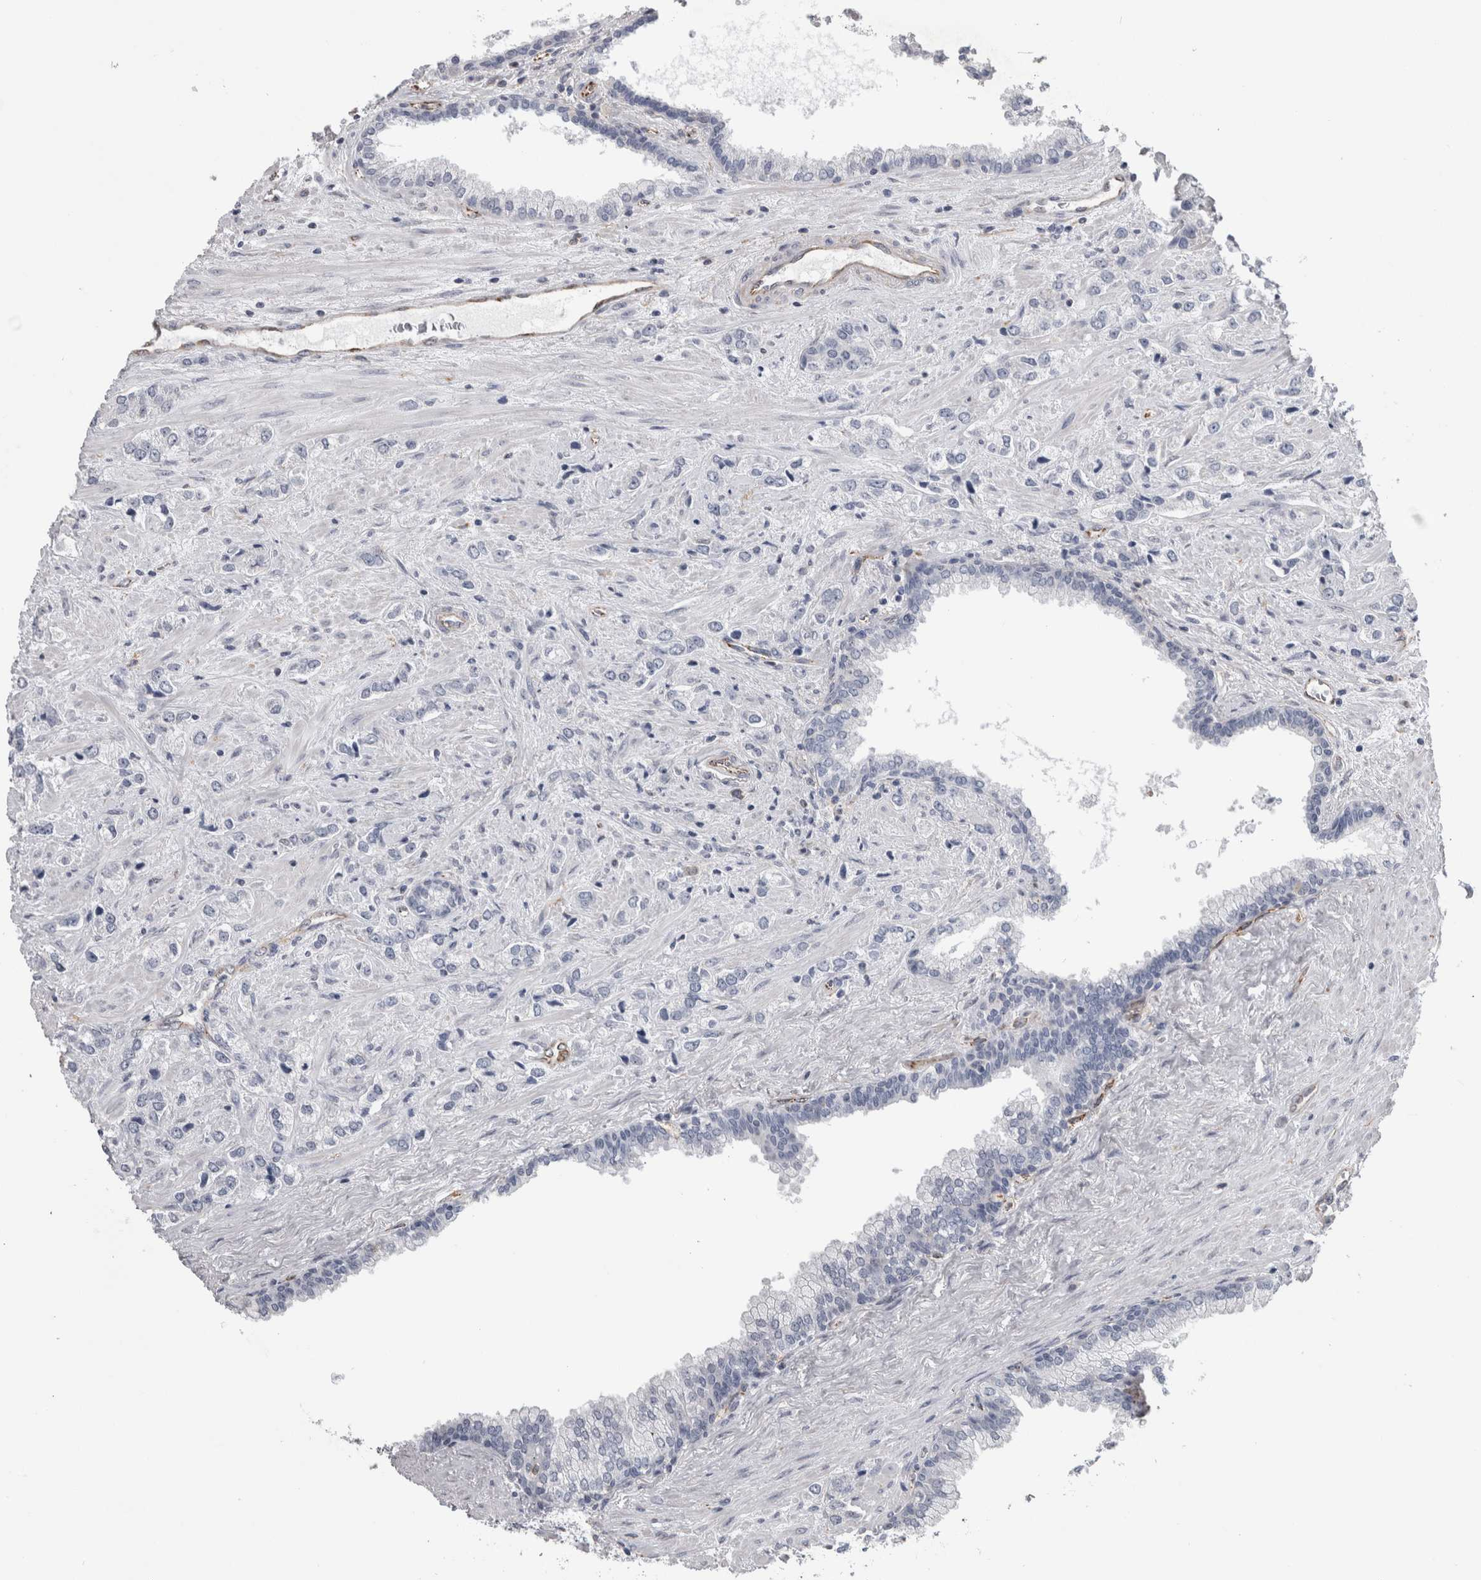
{"staining": {"intensity": "negative", "quantity": "none", "location": "none"}, "tissue": "prostate cancer", "cell_type": "Tumor cells", "image_type": "cancer", "snomed": [{"axis": "morphology", "description": "Adenocarcinoma, High grade"}, {"axis": "topography", "description": "Prostate"}], "caption": "This histopathology image is of adenocarcinoma (high-grade) (prostate) stained with immunohistochemistry (IHC) to label a protein in brown with the nuclei are counter-stained blue. There is no expression in tumor cells.", "gene": "ACOT7", "patient": {"sex": "male", "age": 66}}